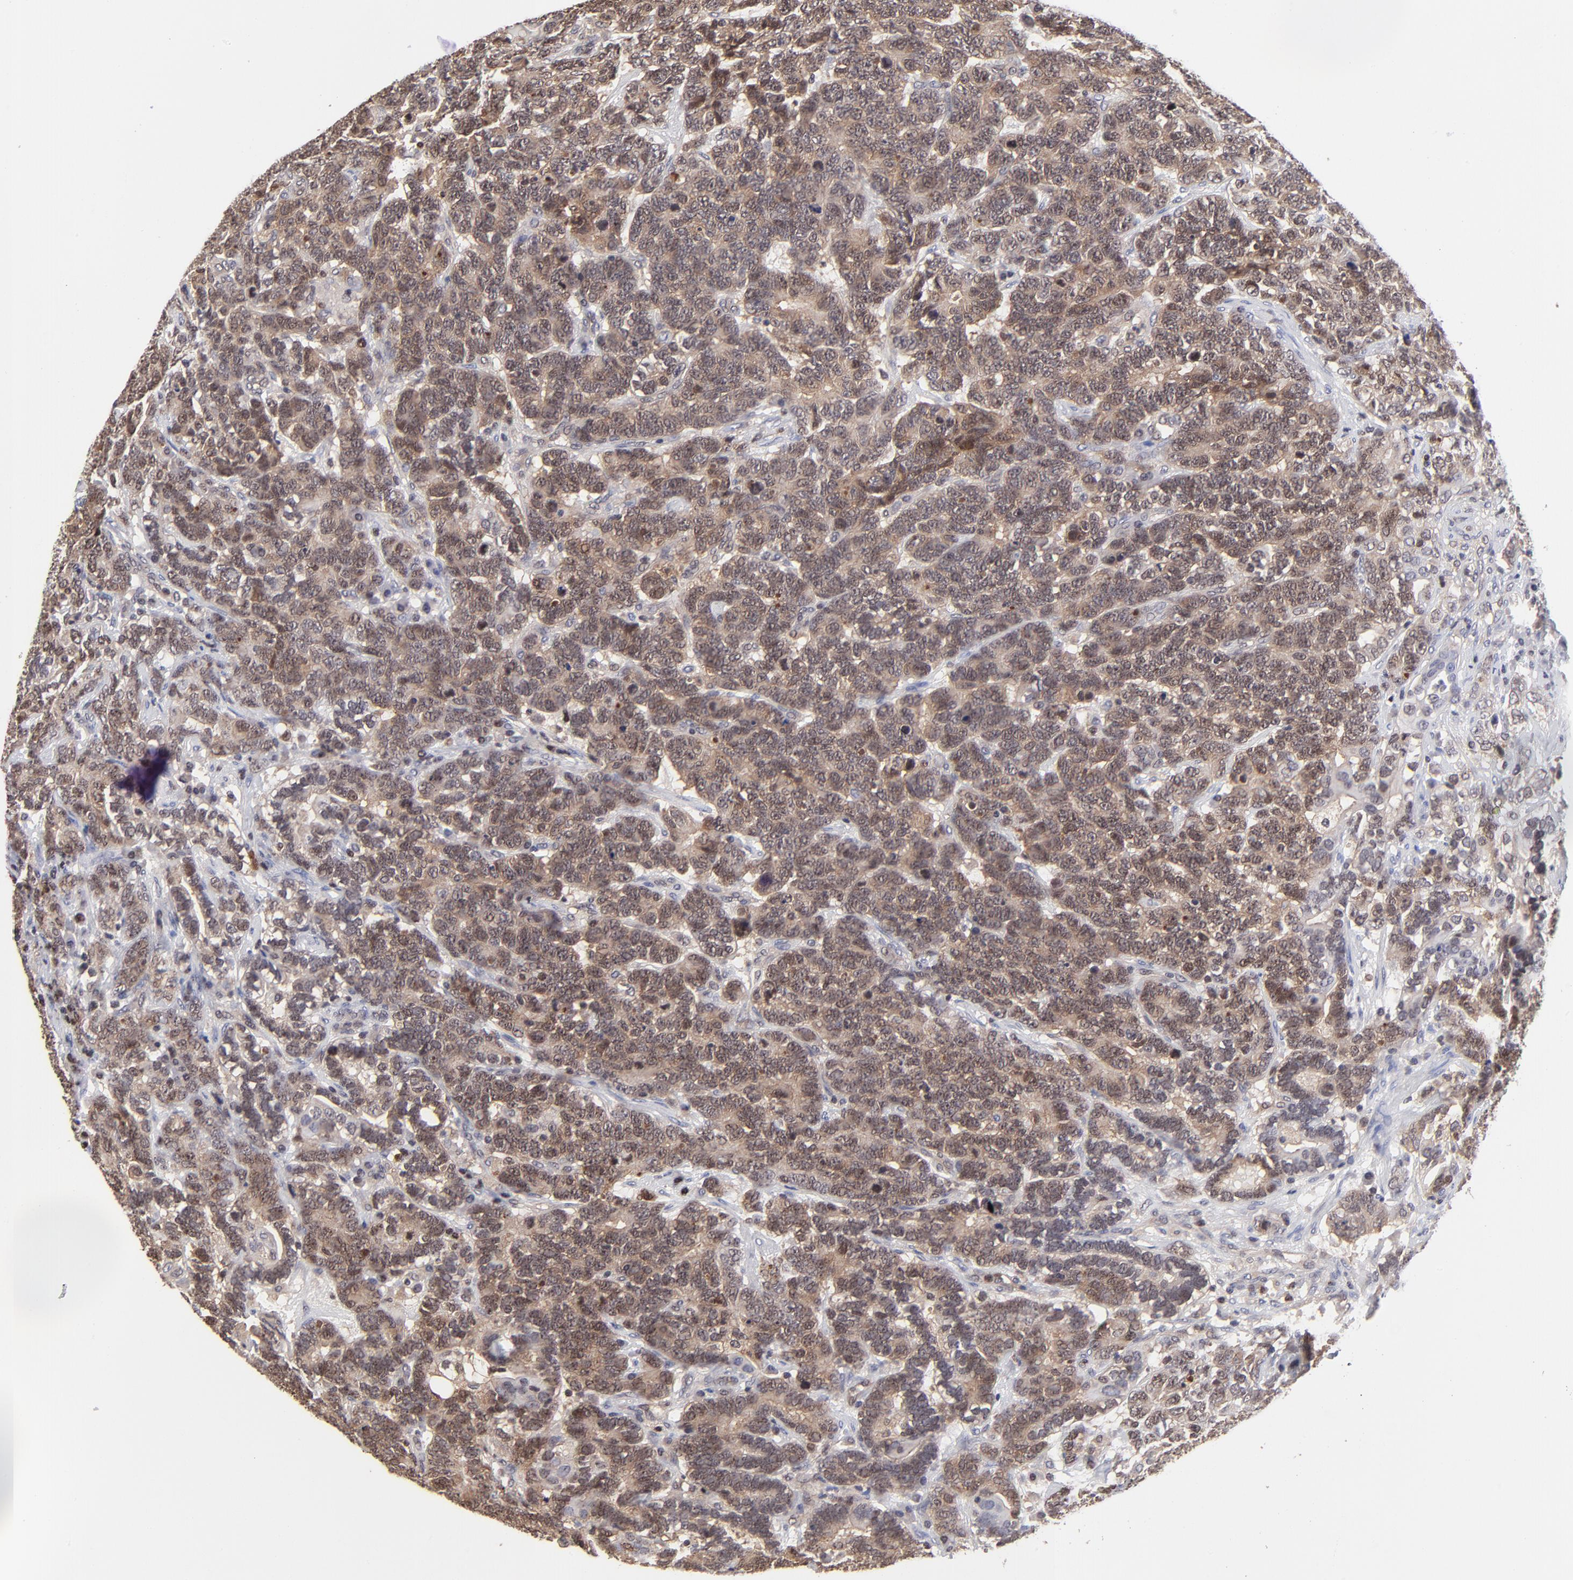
{"staining": {"intensity": "moderate", "quantity": ">75%", "location": "cytoplasmic/membranous,nuclear"}, "tissue": "testis cancer", "cell_type": "Tumor cells", "image_type": "cancer", "snomed": [{"axis": "morphology", "description": "Carcinoma, Embryonal, NOS"}, {"axis": "topography", "description": "Testis"}], "caption": "Tumor cells display moderate cytoplasmic/membranous and nuclear positivity in approximately >75% of cells in testis embryonal carcinoma.", "gene": "DCTPP1", "patient": {"sex": "male", "age": 26}}